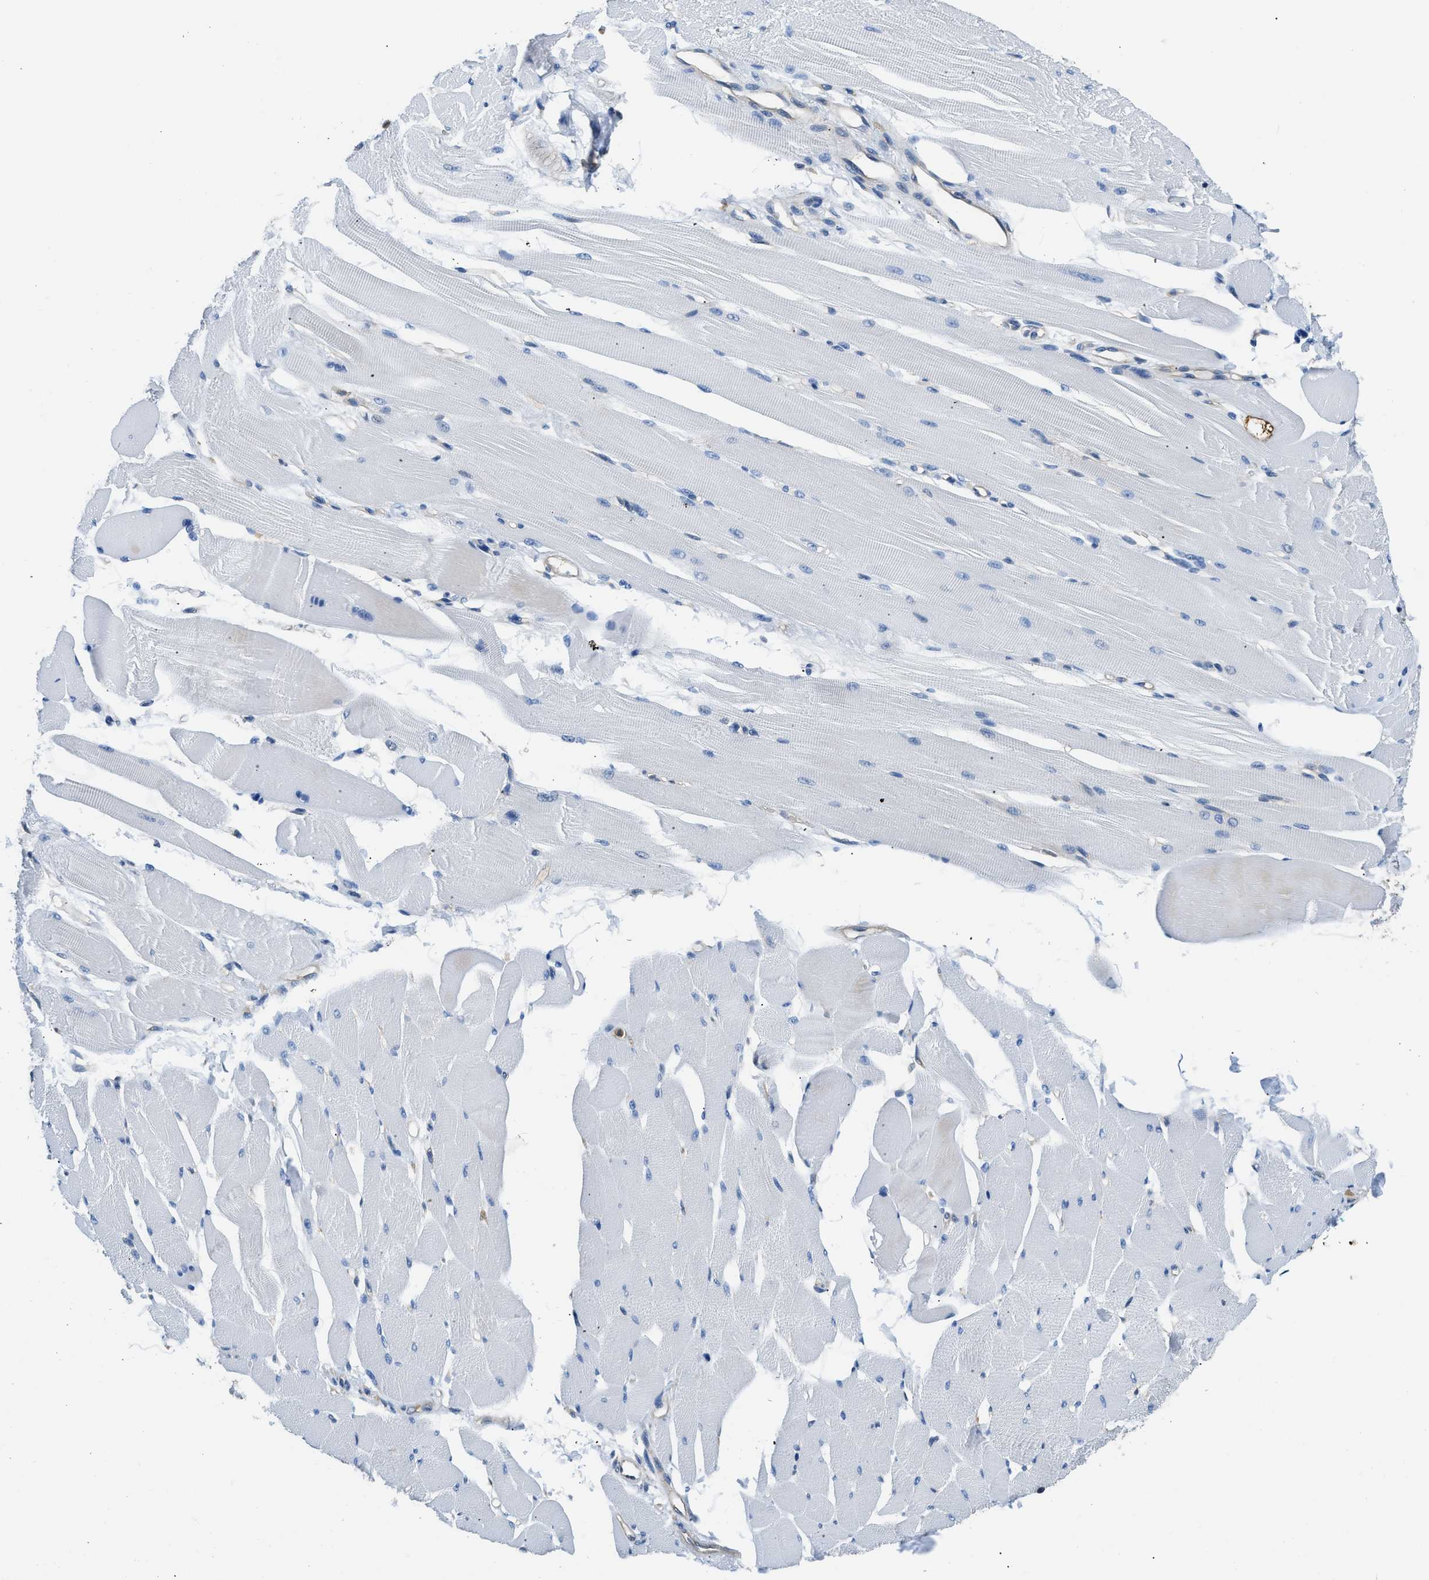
{"staining": {"intensity": "negative", "quantity": "none", "location": "none"}, "tissue": "skeletal muscle", "cell_type": "Myocytes", "image_type": "normal", "snomed": [{"axis": "morphology", "description": "Normal tissue, NOS"}, {"axis": "topography", "description": "Skeletal muscle"}, {"axis": "topography", "description": "Peripheral nerve tissue"}], "caption": "DAB (3,3'-diaminobenzidine) immunohistochemical staining of normal human skeletal muscle reveals no significant staining in myocytes.", "gene": "PKM", "patient": {"sex": "female", "age": 84}}